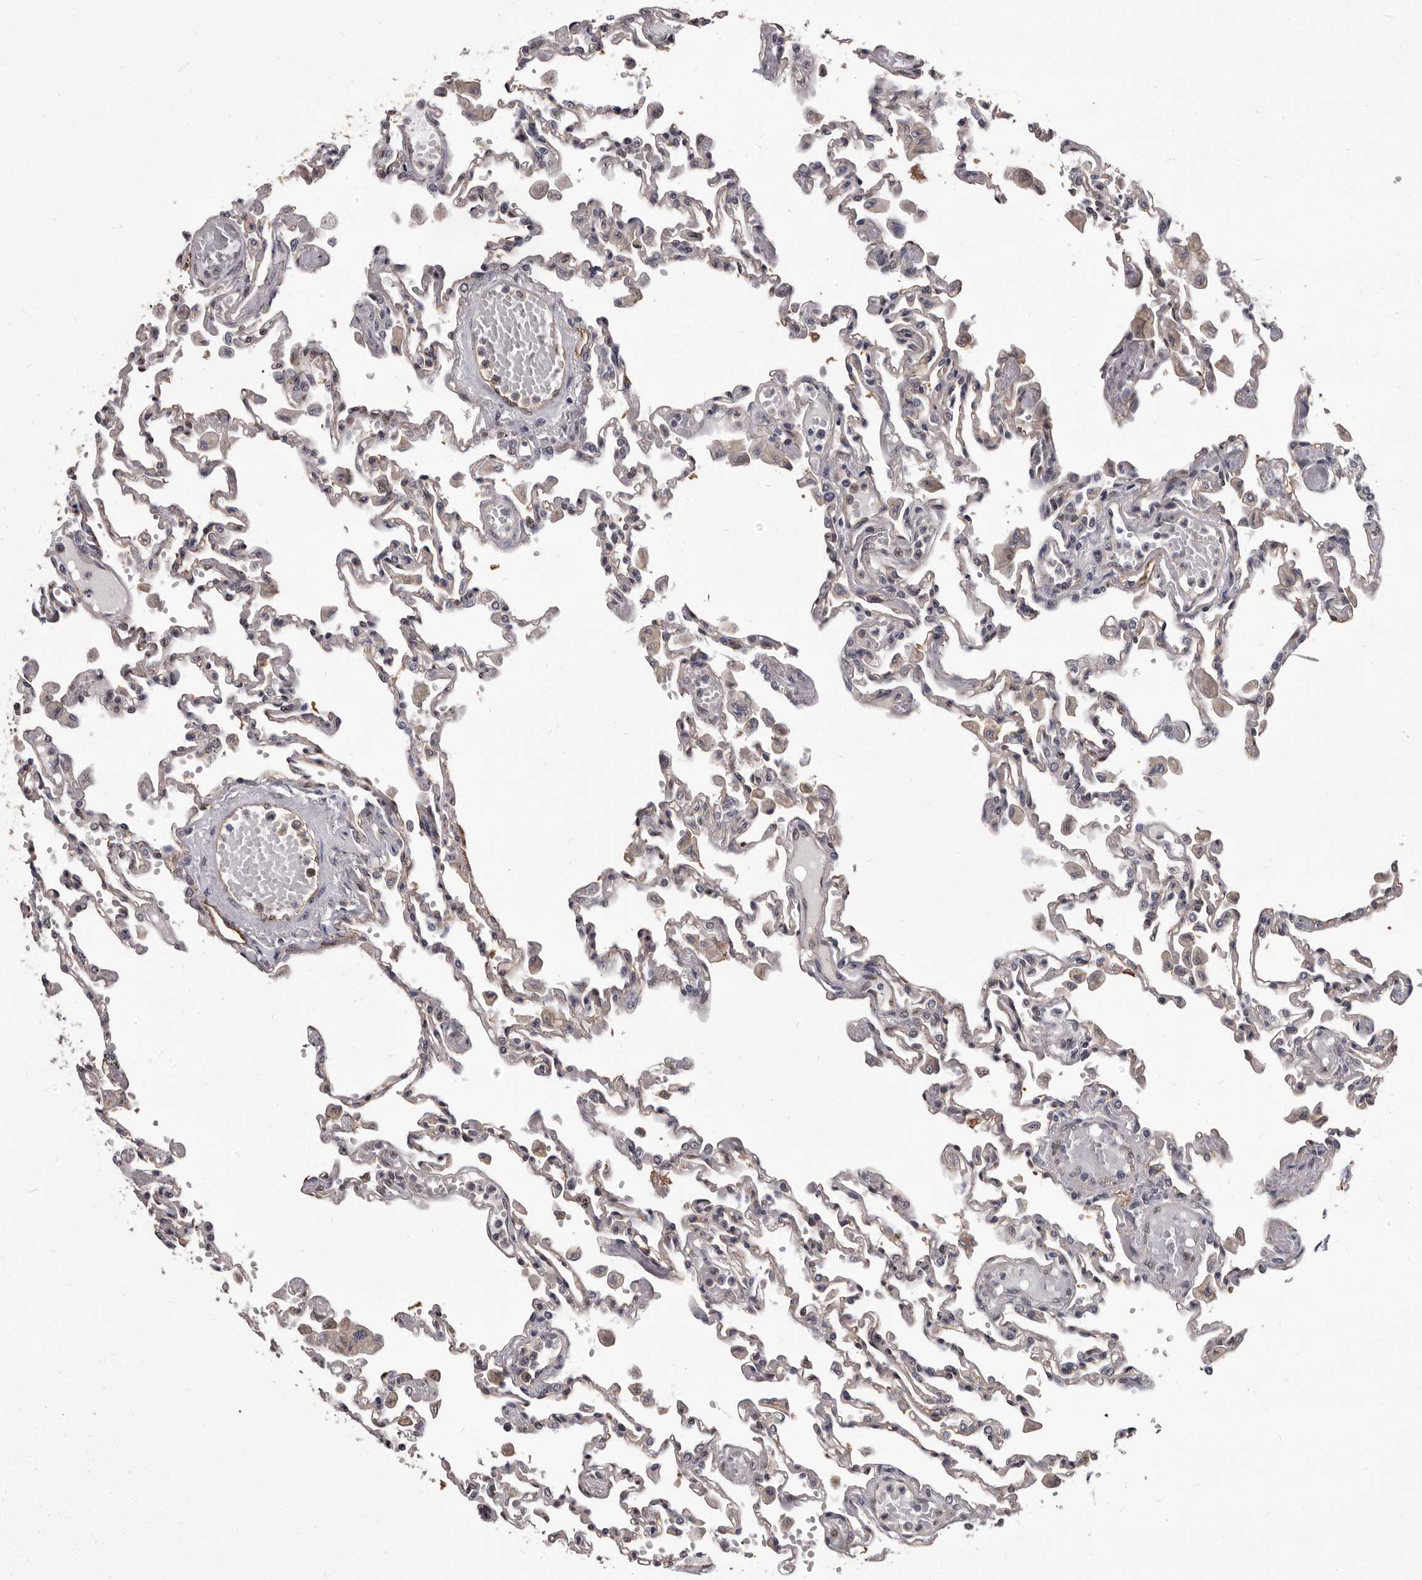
{"staining": {"intensity": "negative", "quantity": "none", "location": "none"}, "tissue": "lung", "cell_type": "Alveolar cells", "image_type": "normal", "snomed": [{"axis": "morphology", "description": "Normal tissue, NOS"}, {"axis": "topography", "description": "Bronchus"}, {"axis": "topography", "description": "Lung"}], "caption": "Immunohistochemical staining of unremarkable lung displays no significant positivity in alveolar cells. Brightfield microscopy of immunohistochemistry (IHC) stained with DAB (brown) and hematoxylin (blue), captured at high magnification.", "gene": "ADAMTS20", "patient": {"sex": "female", "age": 49}}